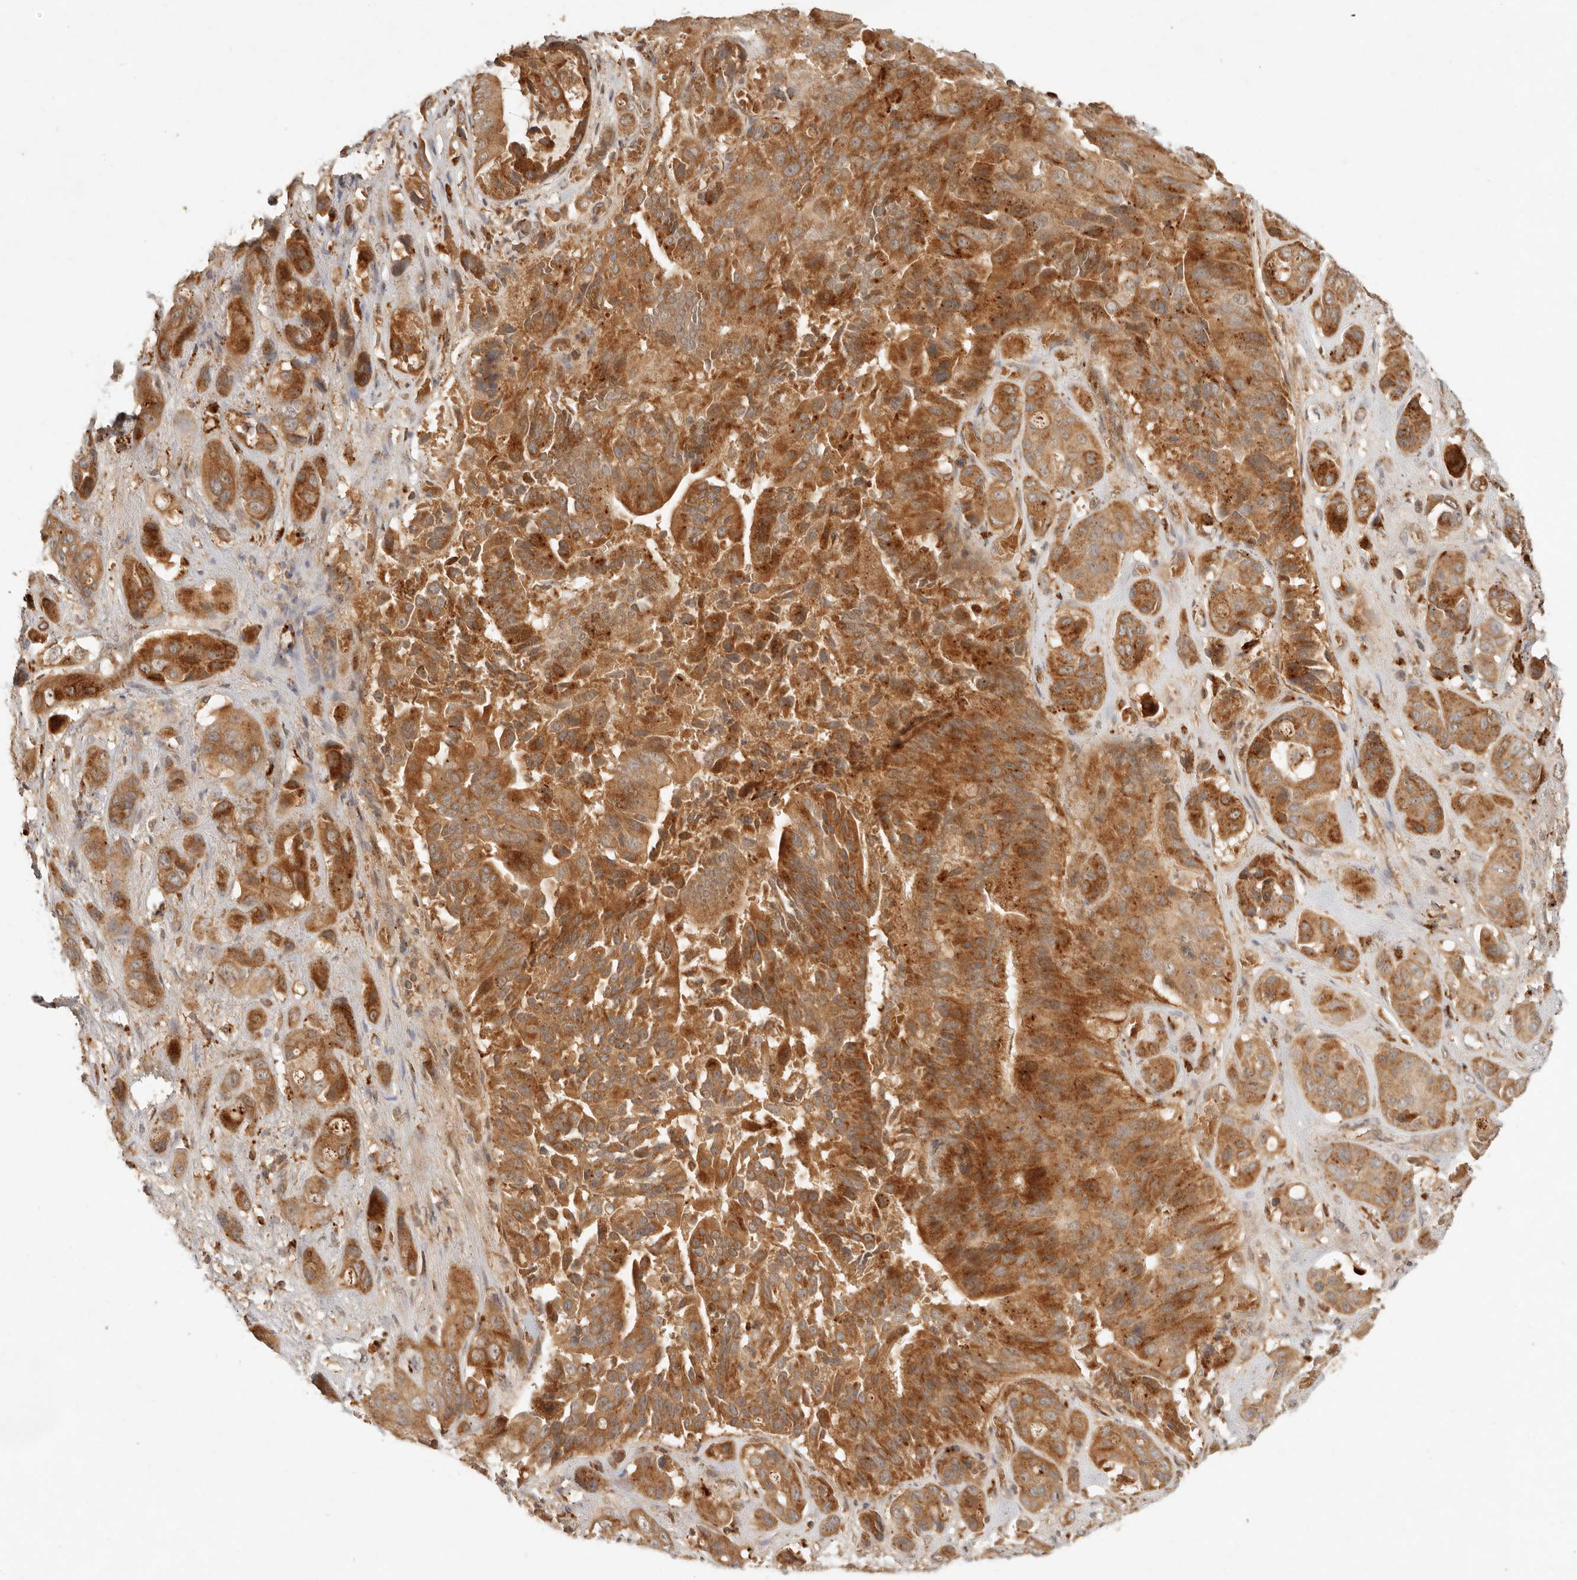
{"staining": {"intensity": "strong", "quantity": ">75%", "location": "cytoplasmic/membranous"}, "tissue": "liver cancer", "cell_type": "Tumor cells", "image_type": "cancer", "snomed": [{"axis": "morphology", "description": "Cholangiocarcinoma"}, {"axis": "topography", "description": "Liver"}], "caption": "Protein staining reveals strong cytoplasmic/membranous staining in approximately >75% of tumor cells in liver cancer.", "gene": "ANKRD61", "patient": {"sex": "female", "age": 52}}